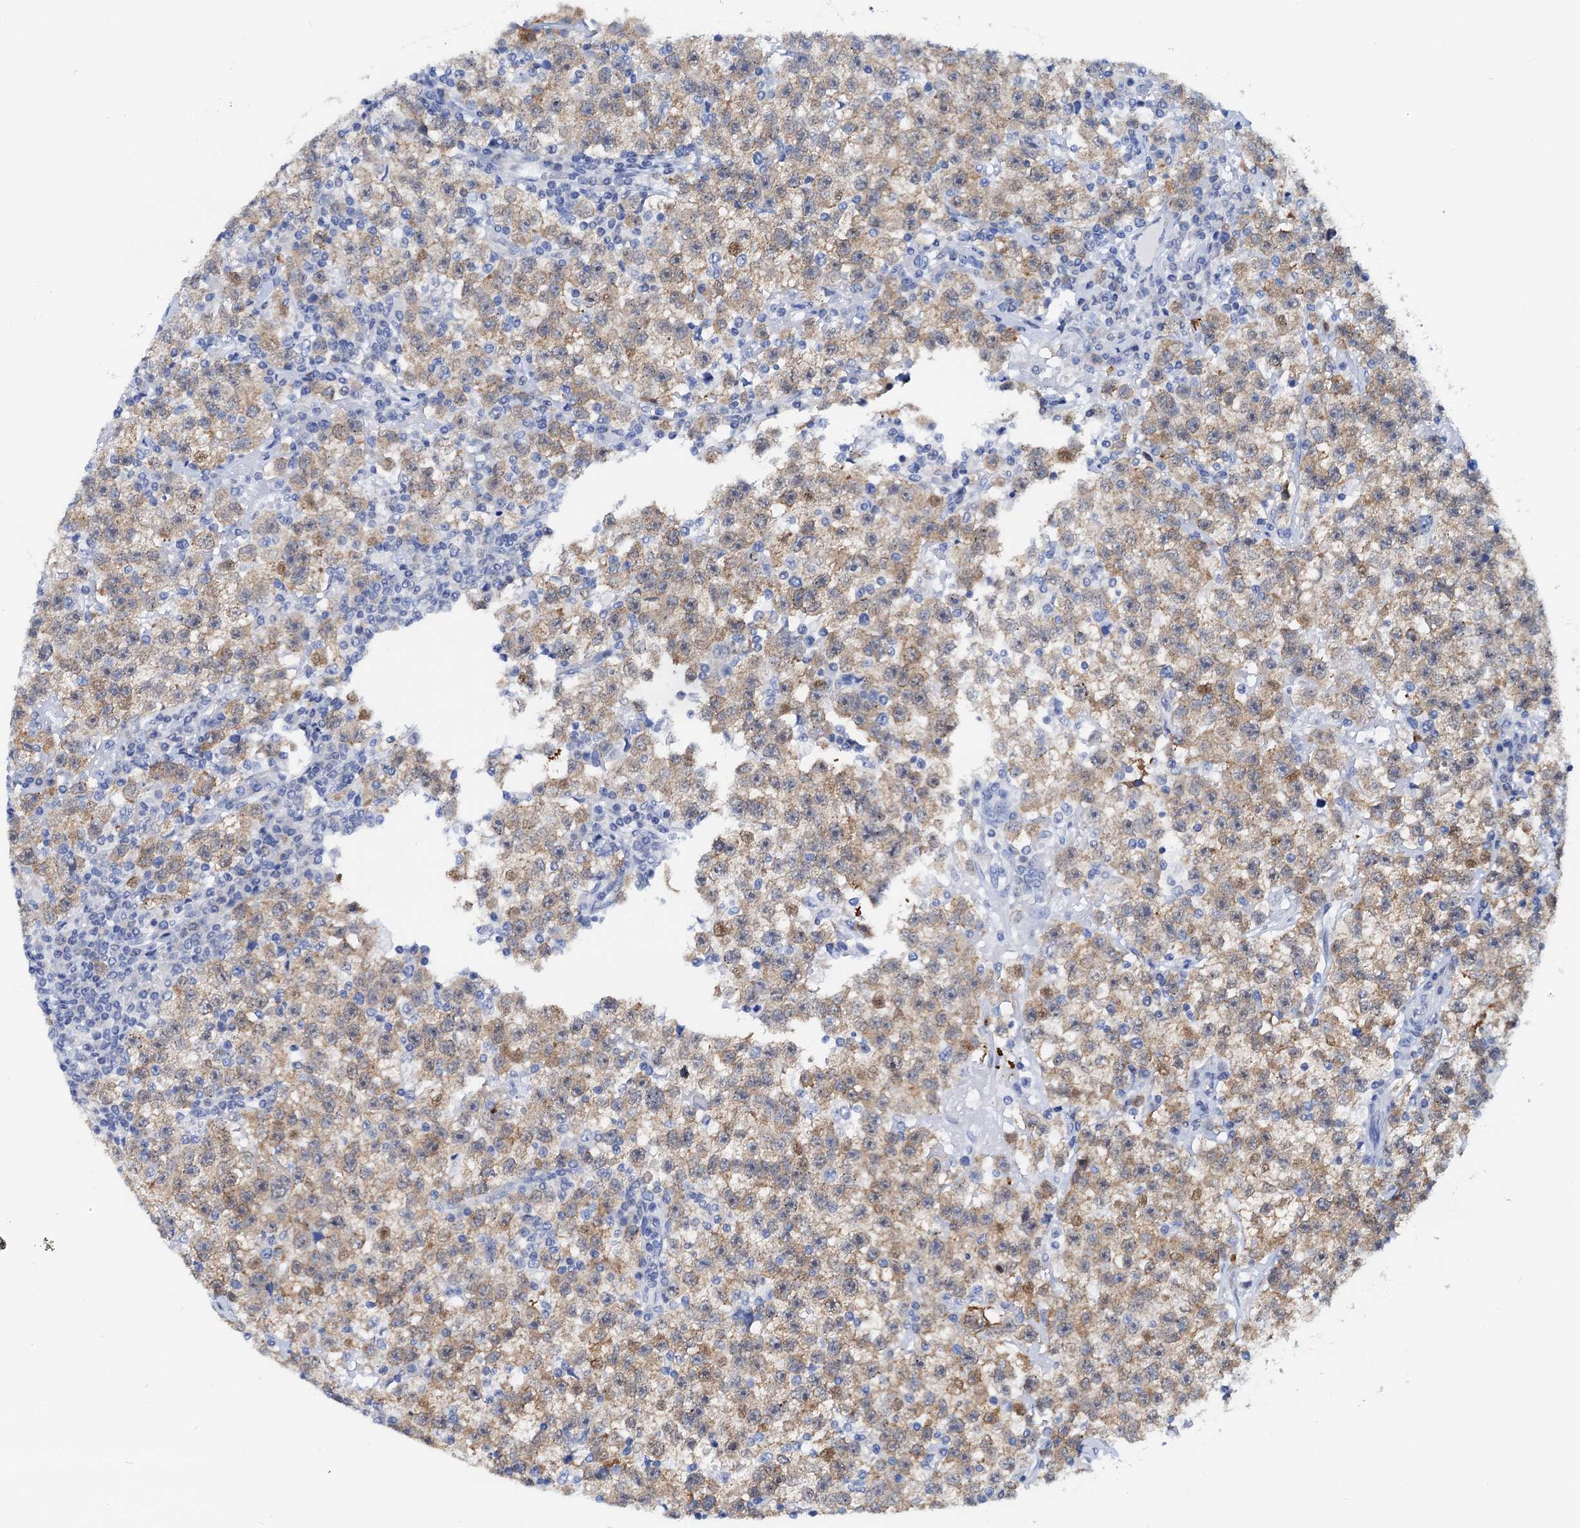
{"staining": {"intensity": "weak", "quantity": ">75%", "location": "cytoplasmic/membranous"}, "tissue": "testis cancer", "cell_type": "Tumor cells", "image_type": "cancer", "snomed": [{"axis": "morphology", "description": "Seminoma, NOS"}, {"axis": "topography", "description": "Testis"}], "caption": "Testis seminoma tissue shows weak cytoplasmic/membranous staining in approximately >75% of tumor cells, visualized by immunohistochemistry.", "gene": "PTGES3", "patient": {"sex": "male", "age": 22}}